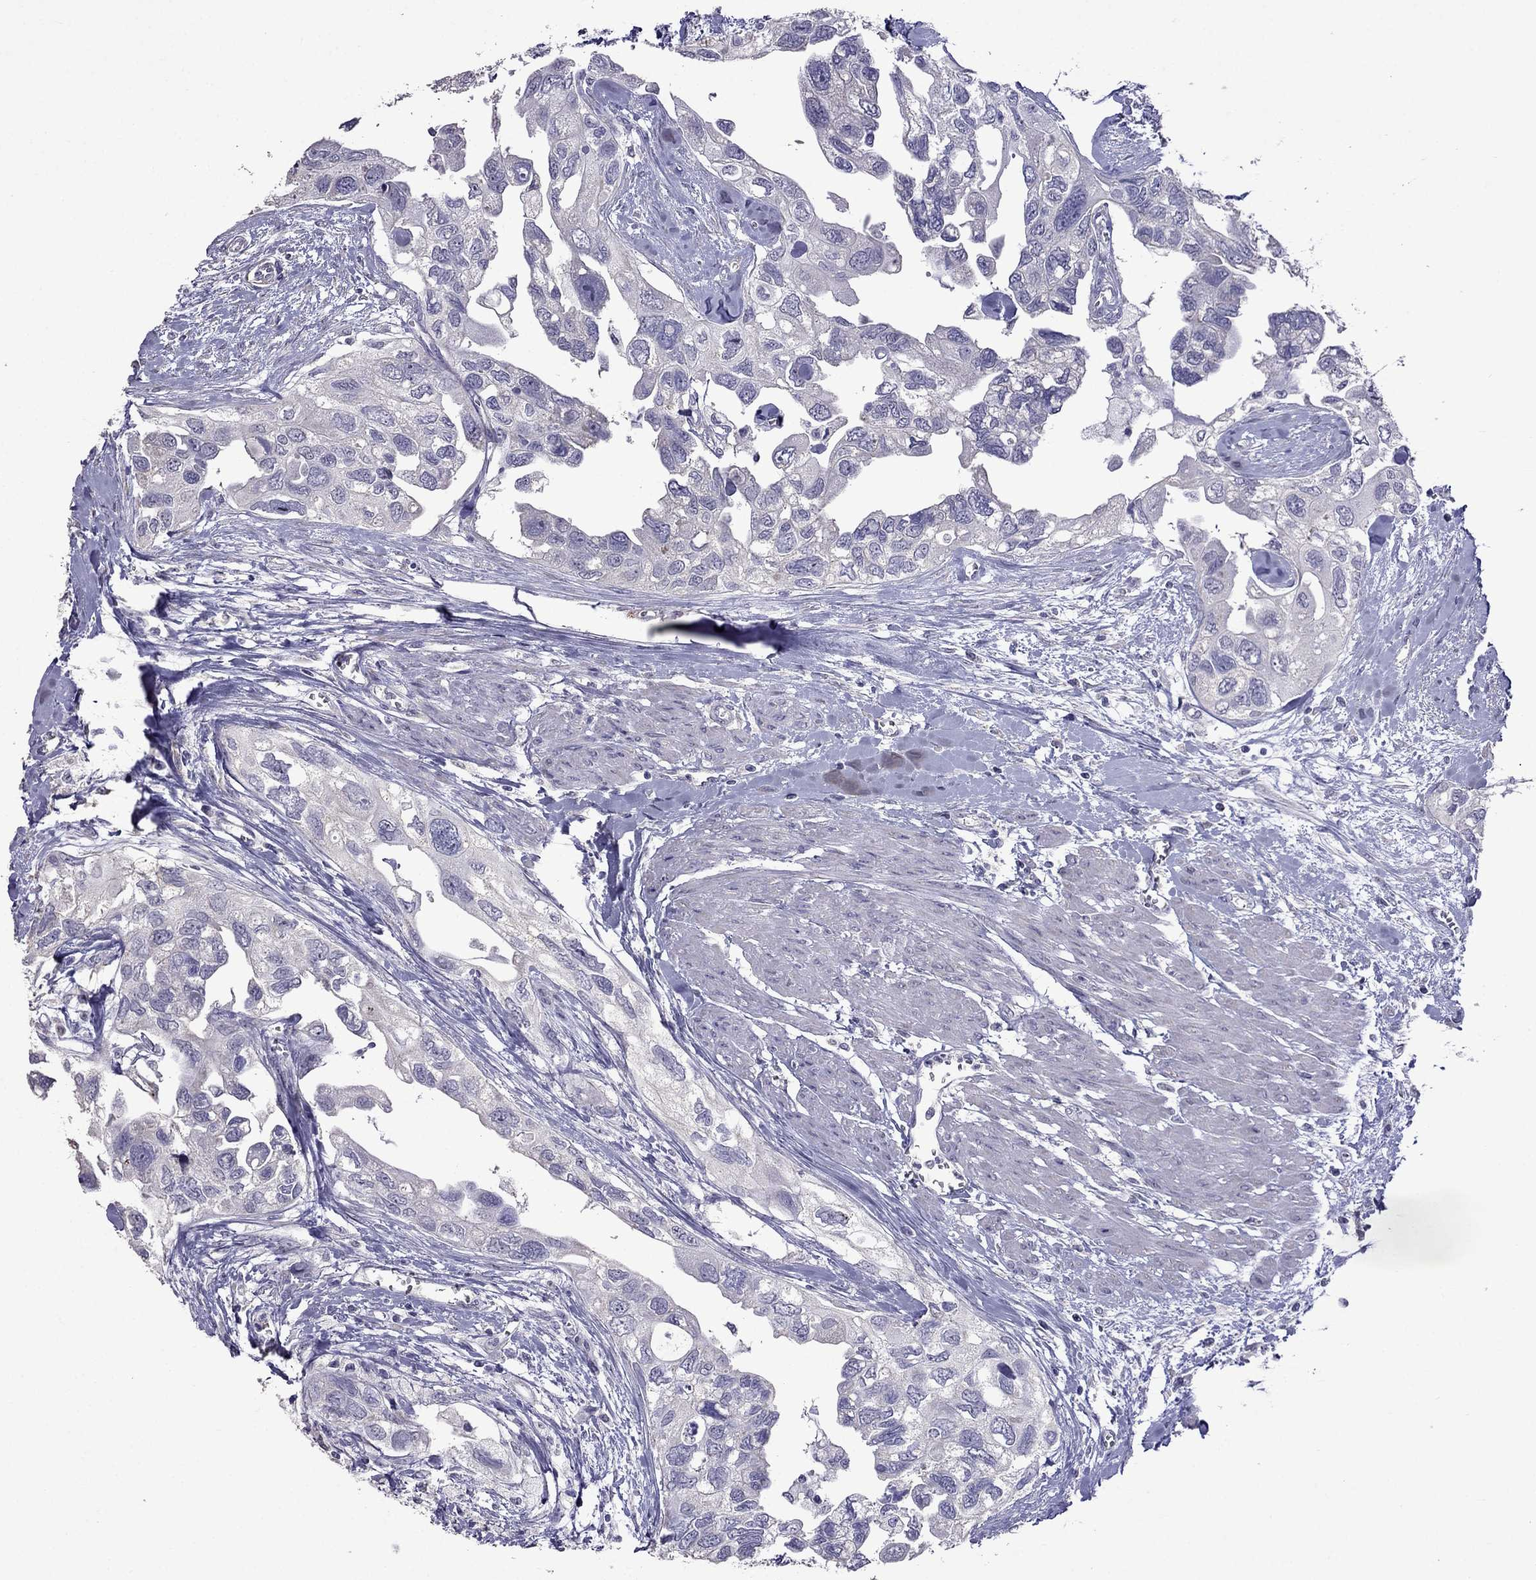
{"staining": {"intensity": "negative", "quantity": "none", "location": "none"}, "tissue": "urothelial cancer", "cell_type": "Tumor cells", "image_type": "cancer", "snomed": [{"axis": "morphology", "description": "Urothelial carcinoma, High grade"}, {"axis": "topography", "description": "Urinary bladder"}], "caption": "Tumor cells show no significant protein positivity in urothelial cancer.", "gene": "AK5", "patient": {"sex": "male", "age": 59}}